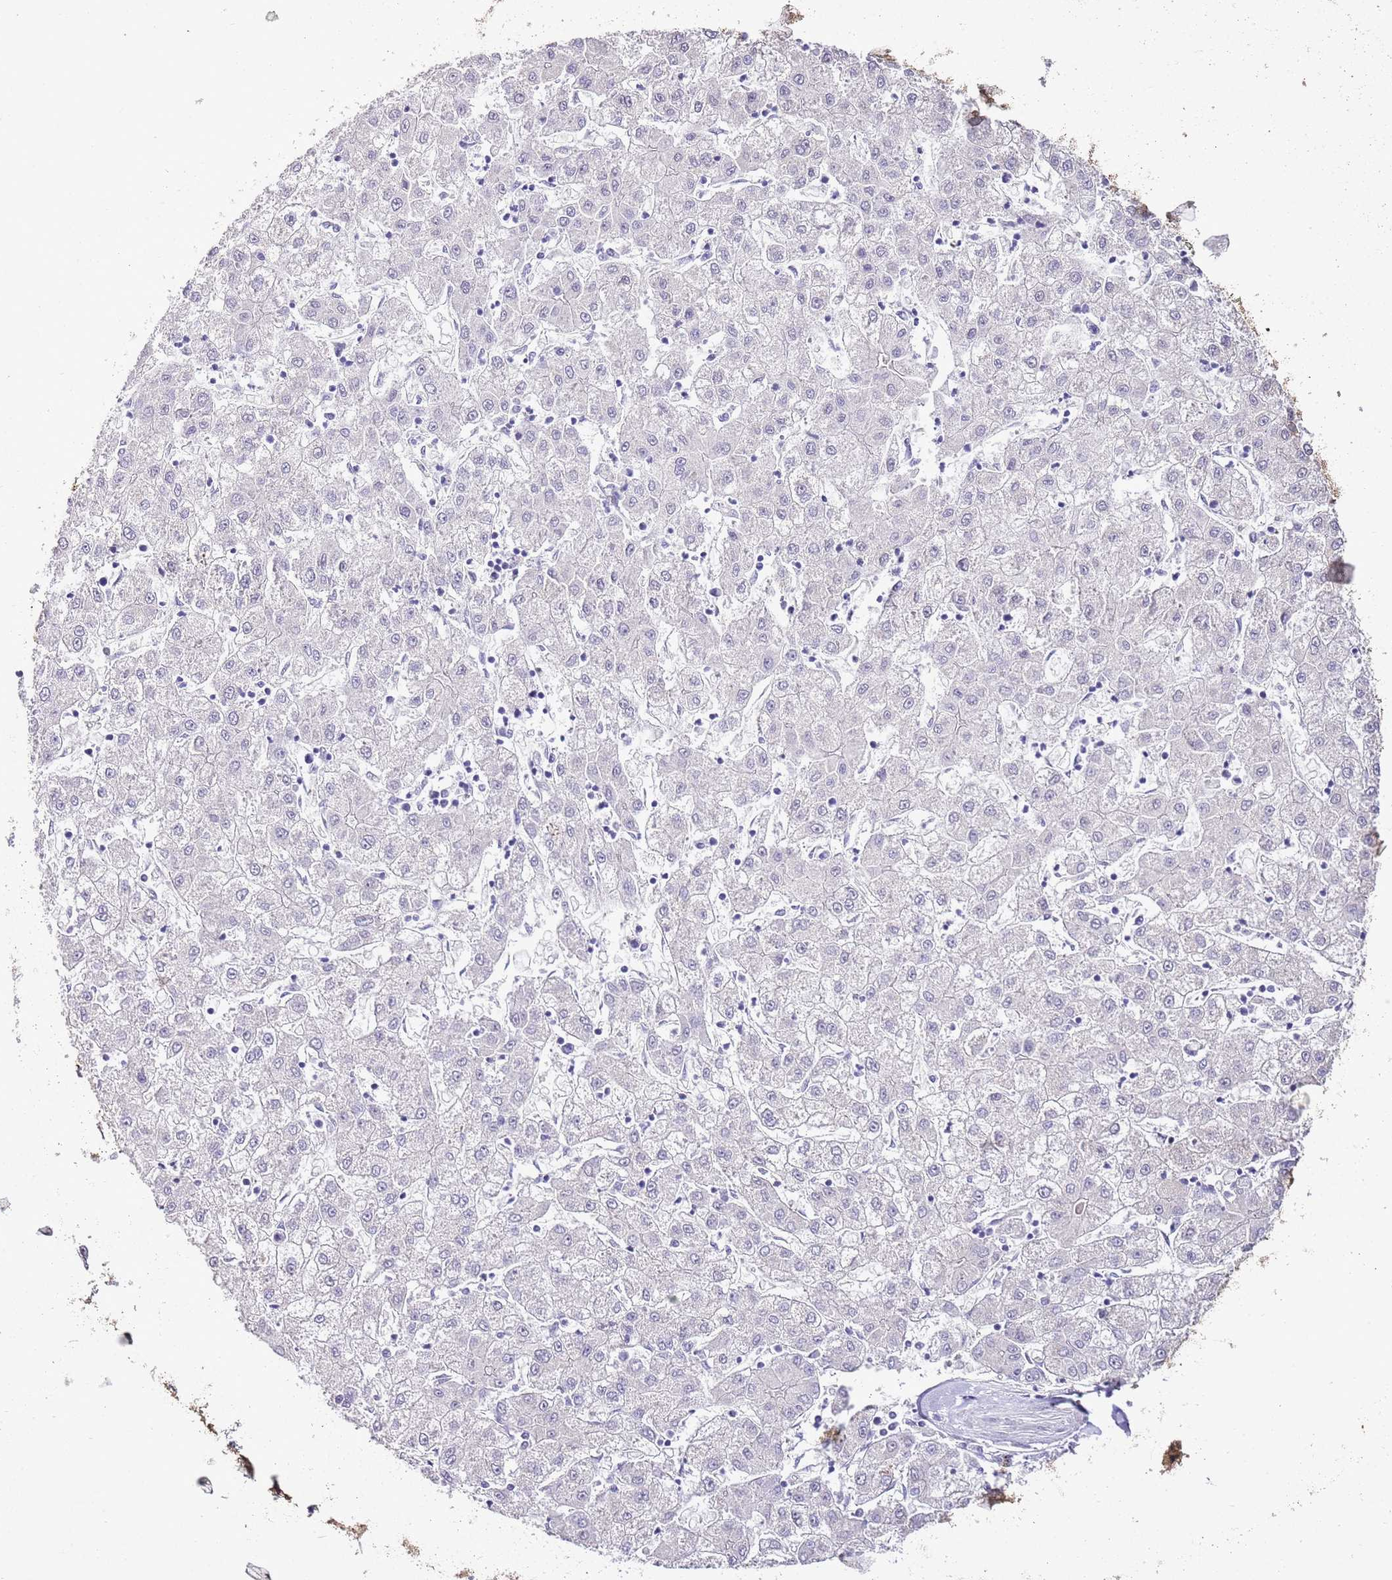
{"staining": {"intensity": "negative", "quantity": "none", "location": "none"}, "tissue": "liver cancer", "cell_type": "Tumor cells", "image_type": "cancer", "snomed": [{"axis": "morphology", "description": "Carcinoma, Hepatocellular, NOS"}, {"axis": "topography", "description": "Liver"}], "caption": "This is an immunohistochemistry (IHC) image of liver cancer (hepatocellular carcinoma). There is no staining in tumor cells.", "gene": "IZUMO4", "patient": {"sex": "male", "age": 72}}